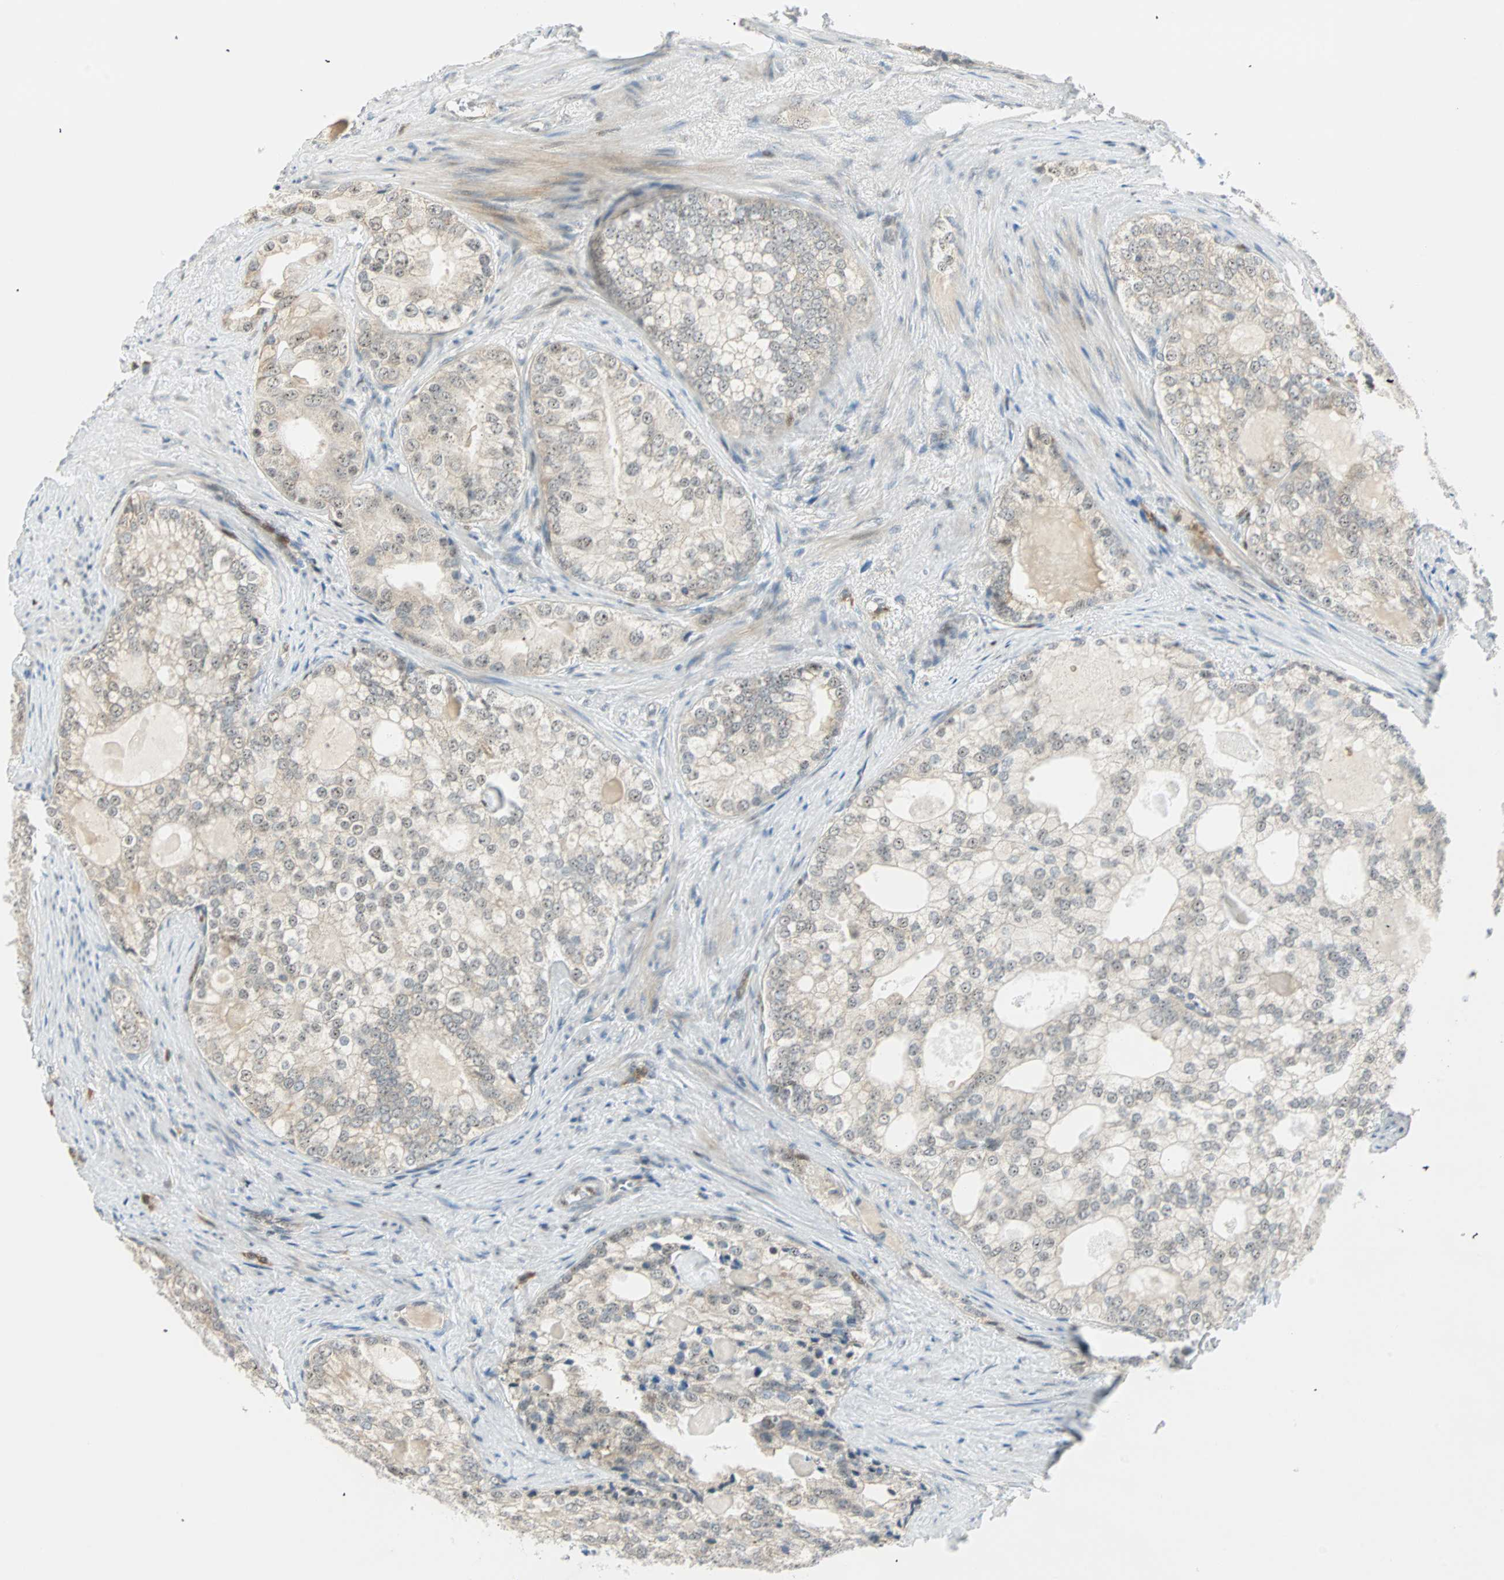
{"staining": {"intensity": "weak", "quantity": "<25%", "location": "cytoplasmic/membranous"}, "tissue": "prostate cancer", "cell_type": "Tumor cells", "image_type": "cancer", "snomed": [{"axis": "morphology", "description": "Adenocarcinoma, High grade"}, {"axis": "topography", "description": "Prostate"}], "caption": "IHC of human prostate cancer demonstrates no expression in tumor cells.", "gene": "MSX2", "patient": {"sex": "male", "age": 66}}